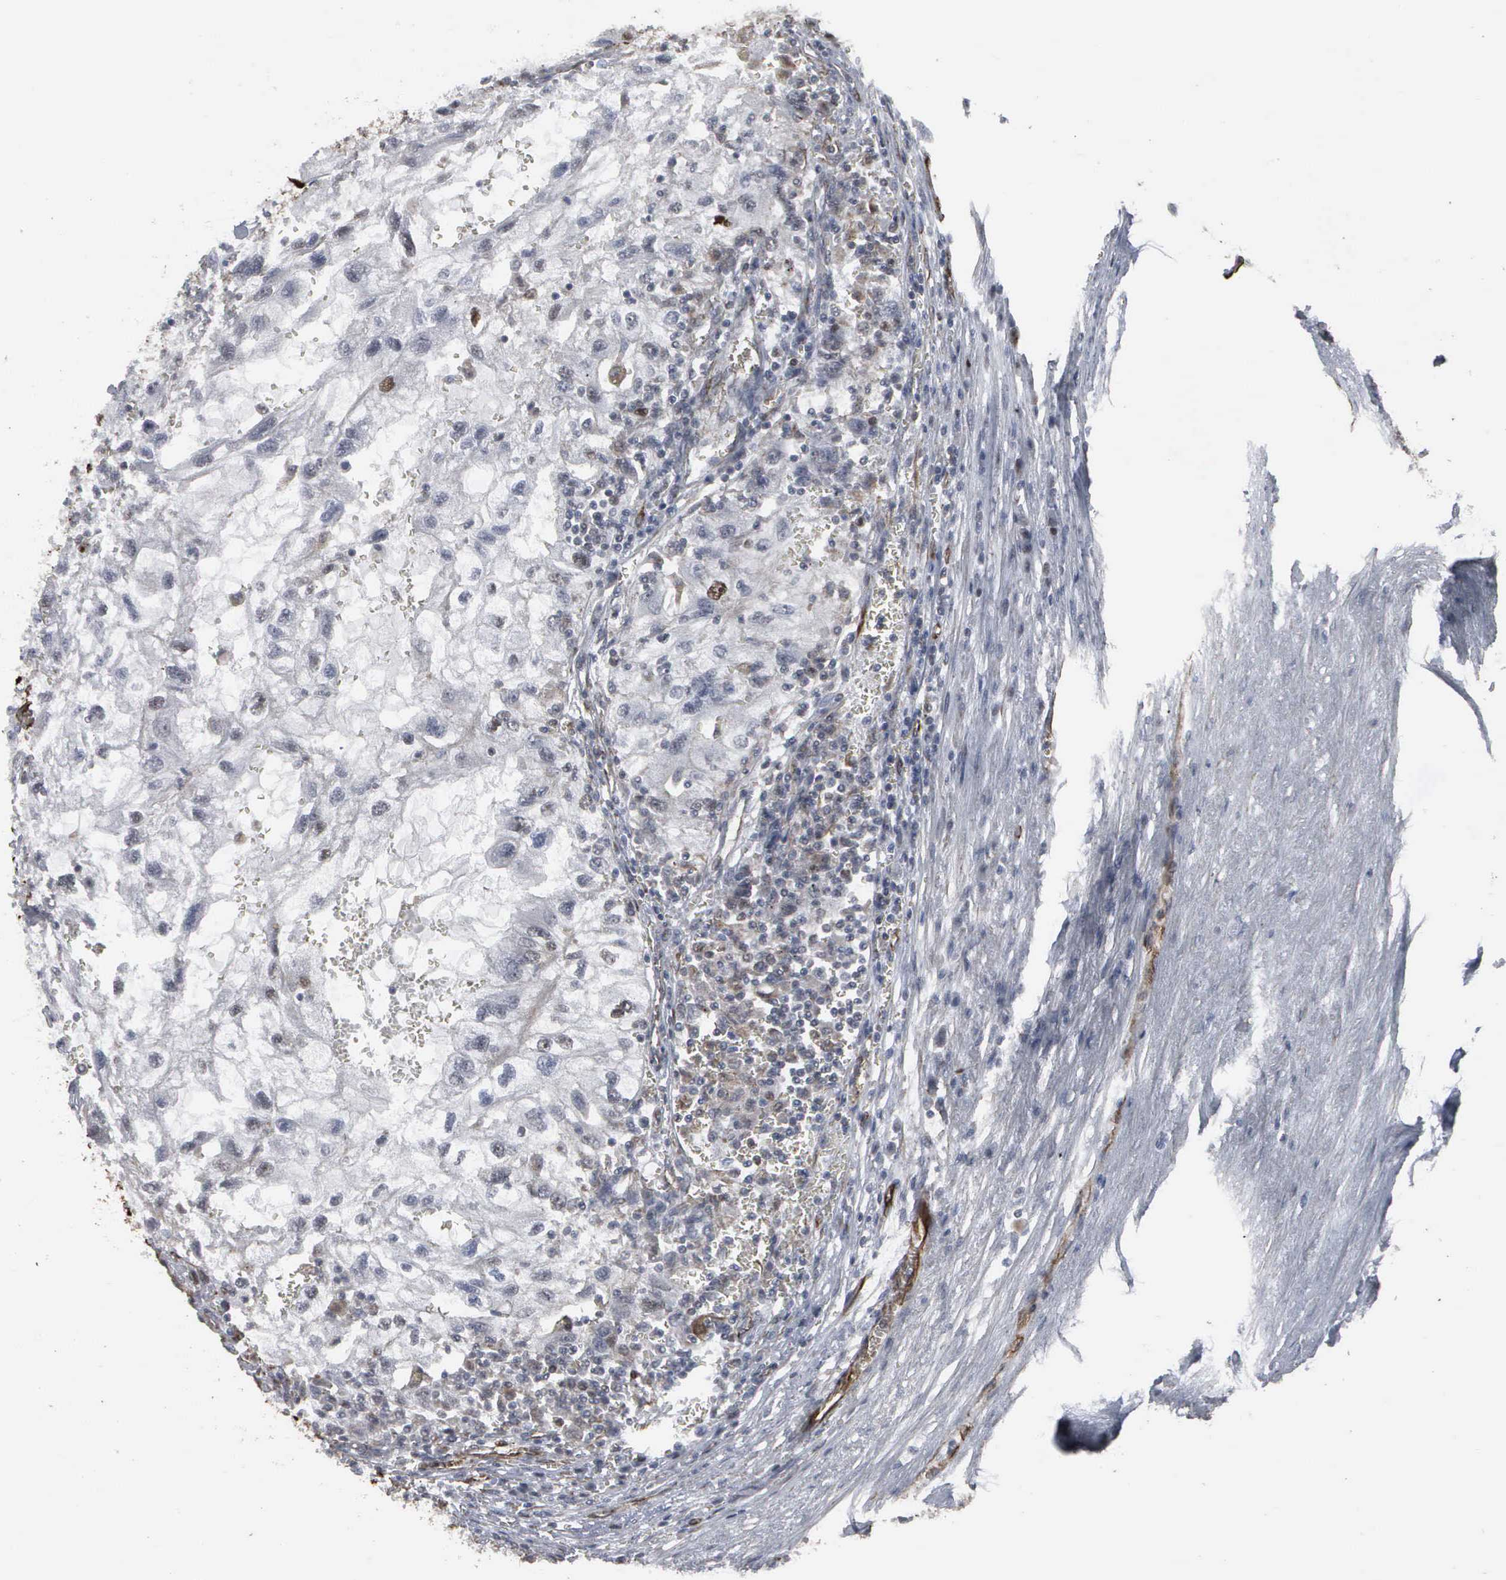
{"staining": {"intensity": "weak", "quantity": "<25%", "location": "nuclear"}, "tissue": "renal cancer", "cell_type": "Tumor cells", "image_type": "cancer", "snomed": [{"axis": "morphology", "description": "Normal tissue, NOS"}, {"axis": "morphology", "description": "Adenocarcinoma, NOS"}, {"axis": "topography", "description": "Kidney"}], "caption": "Renal cancer (adenocarcinoma) stained for a protein using immunohistochemistry shows no positivity tumor cells.", "gene": "CCNE1", "patient": {"sex": "male", "age": 71}}